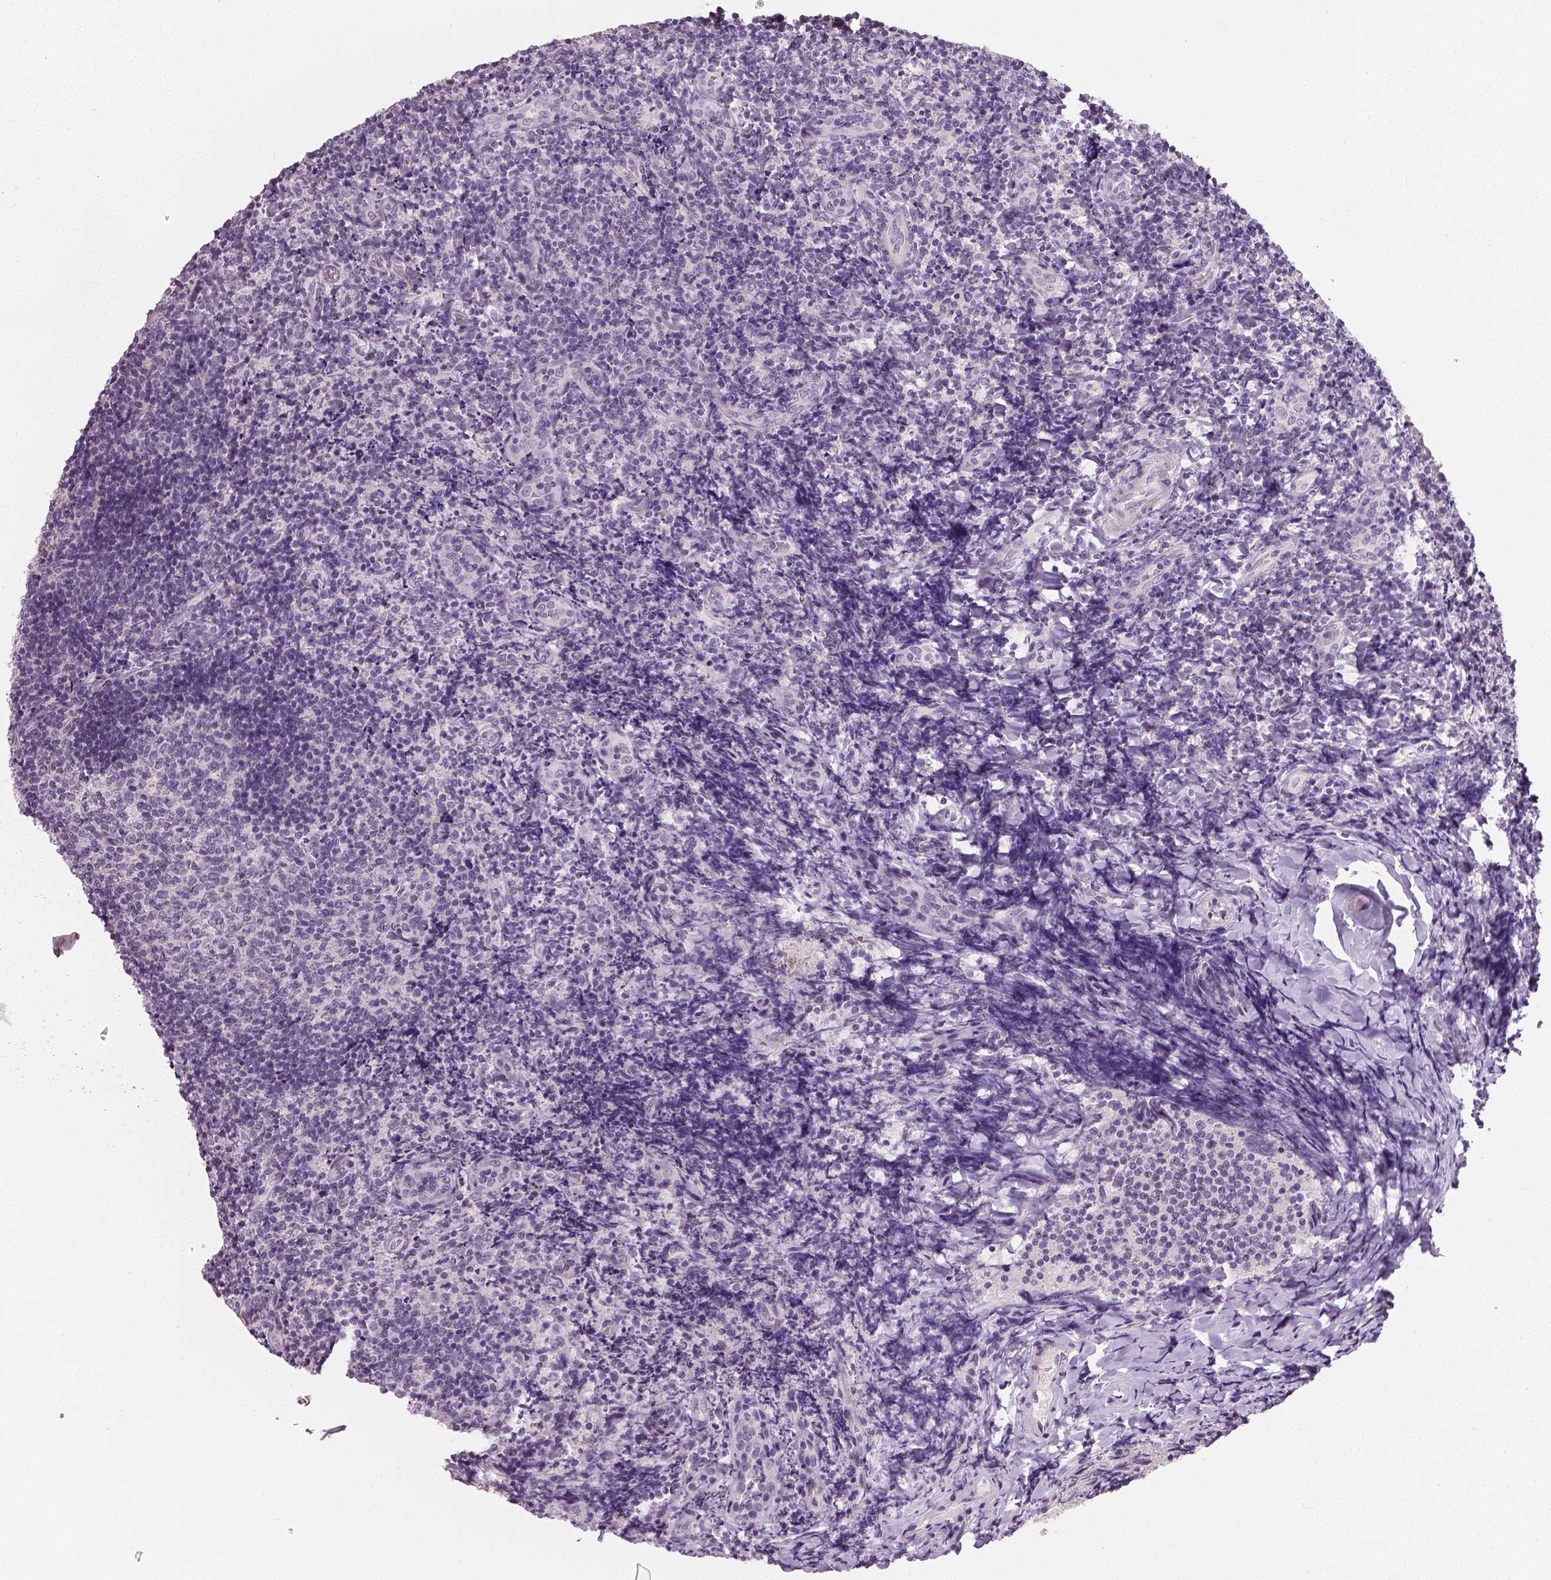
{"staining": {"intensity": "negative", "quantity": "none", "location": "none"}, "tissue": "tonsil", "cell_type": "Germinal center cells", "image_type": "normal", "snomed": [{"axis": "morphology", "description": "Normal tissue, NOS"}, {"axis": "topography", "description": "Tonsil"}], "caption": "Immunohistochemistry (IHC) of normal human tonsil reveals no staining in germinal center cells.", "gene": "NECAB1", "patient": {"sex": "female", "age": 10}}